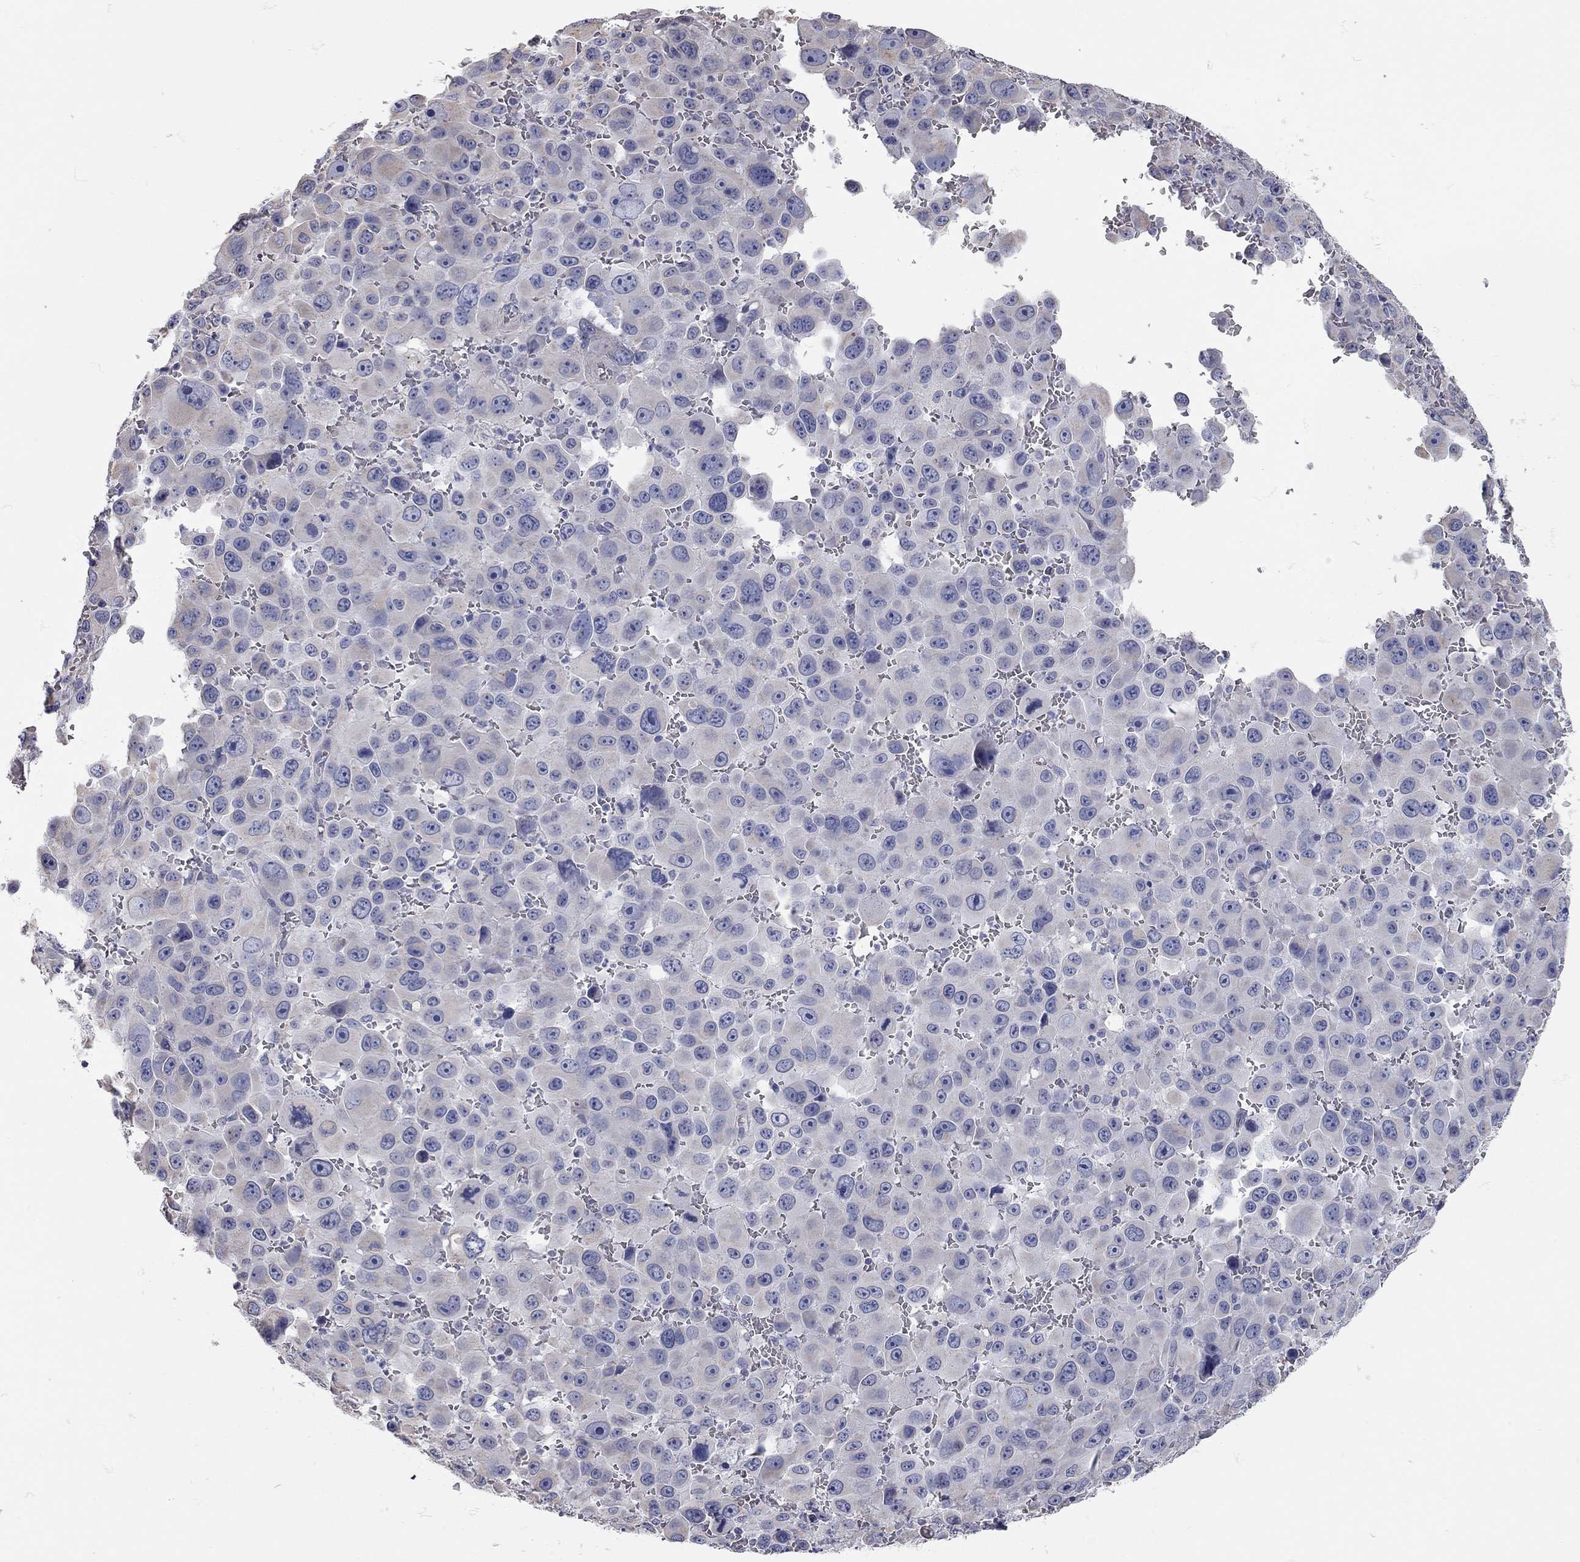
{"staining": {"intensity": "negative", "quantity": "none", "location": "none"}, "tissue": "melanoma", "cell_type": "Tumor cells", "image_type": "cancer", "snomed": [{"axis": "morphology", "description": "Malignant melanoma, NOS"}, {"axis": "topography", "description": "Skin"}], "caption": "Malignant melanoma stained for a protein using IHC exhibits no staining tumor cells.", "gene": "C10orf90", "patient": {"sex": "female", "age": 91}}